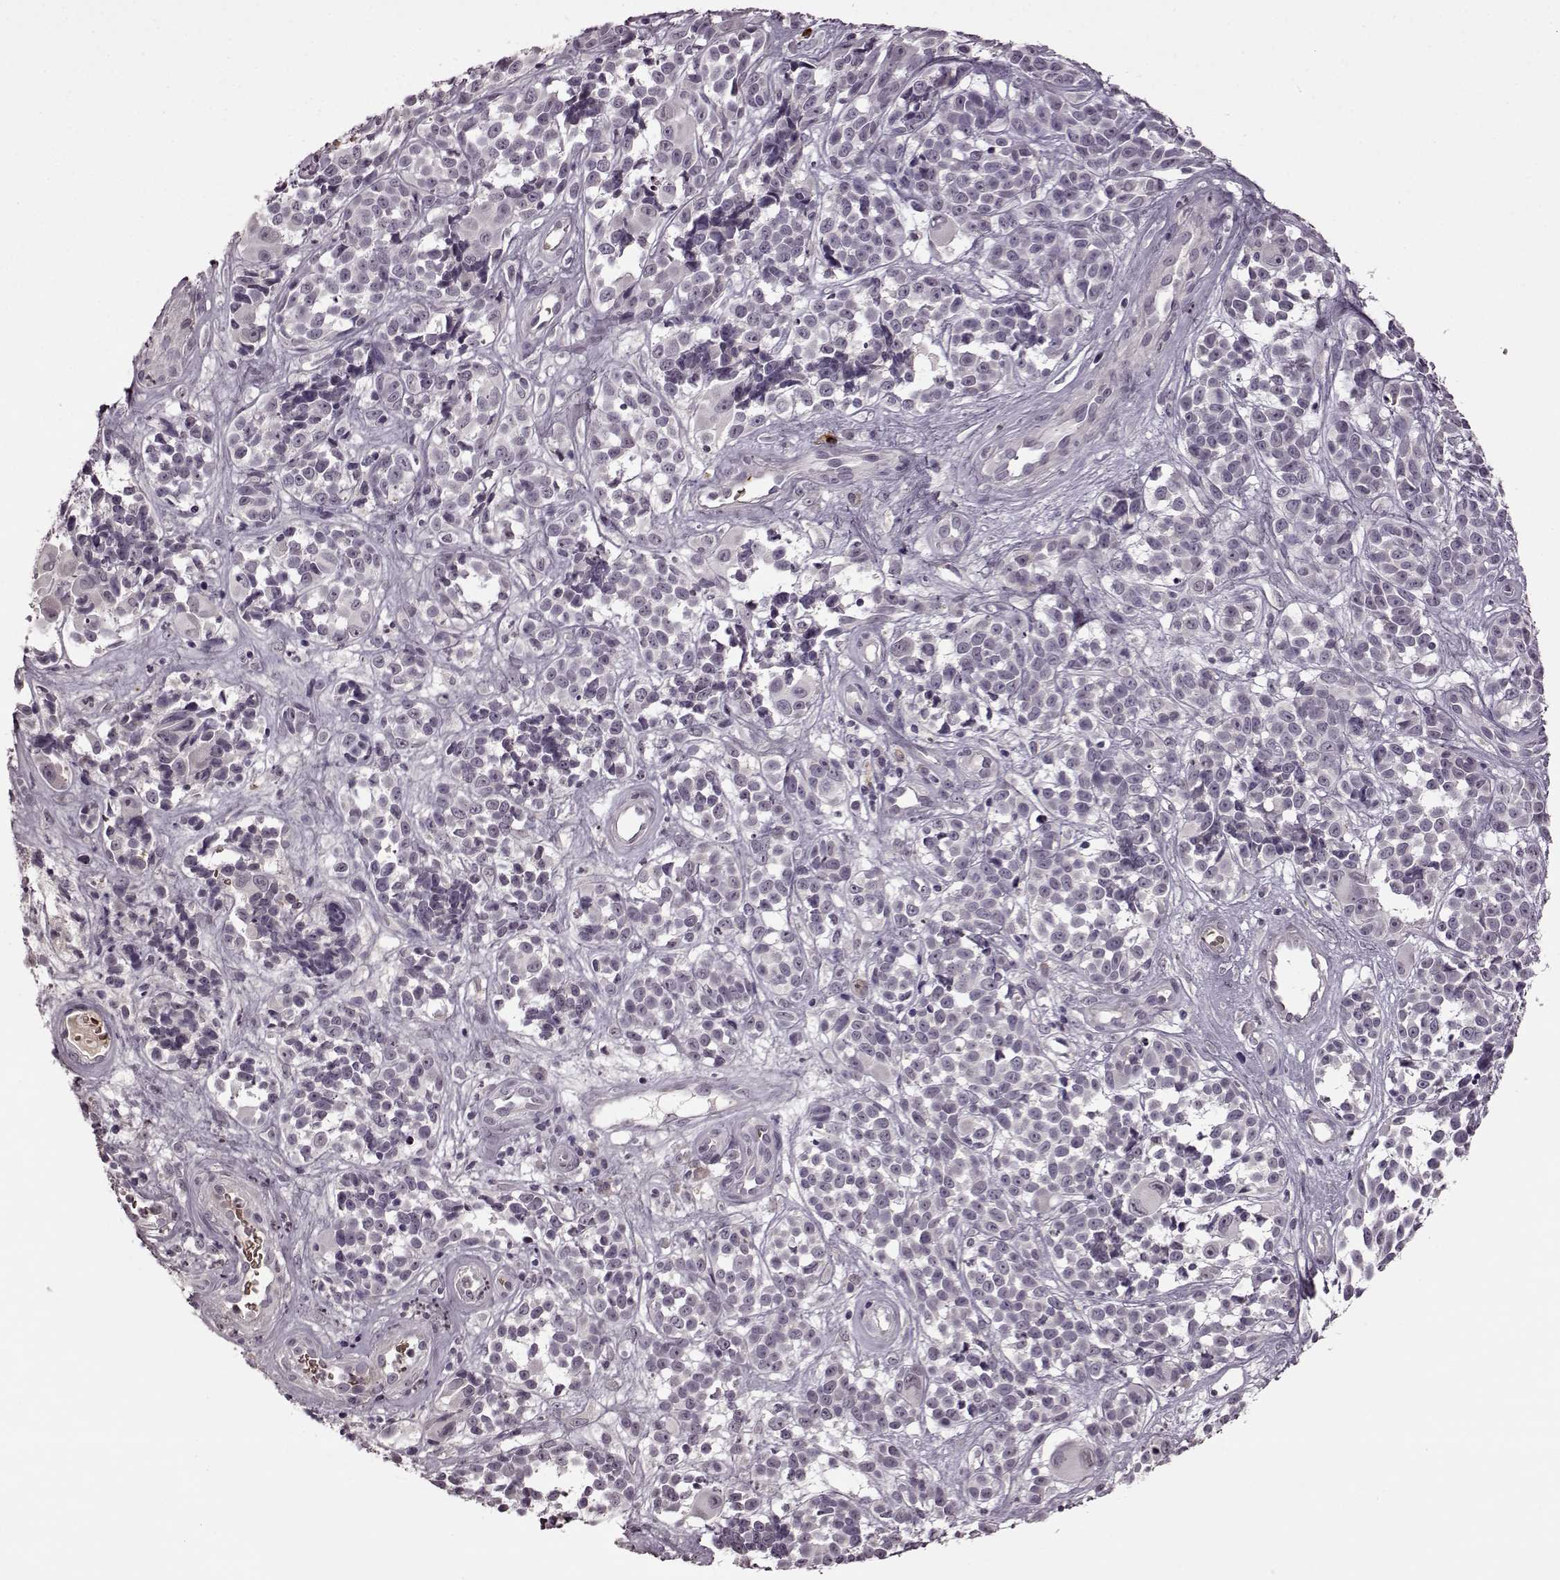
{"staining": {"intensity": "negative", "quantity": "none", "location": "none"}, "tissue": "melanoma", "cell_type": "Tumor cells", "image_type": "cancer", "snomed": [{"axis": "morphology", "description": "Malignant melanoma, NOS"}, {"axis": "topography", "description": "Skin"}], "caption": "Tumor cells are negative for protein expression in human melanoma.", "gene": "CNGA3", "patient": {"sex": "female", "age": 88}}